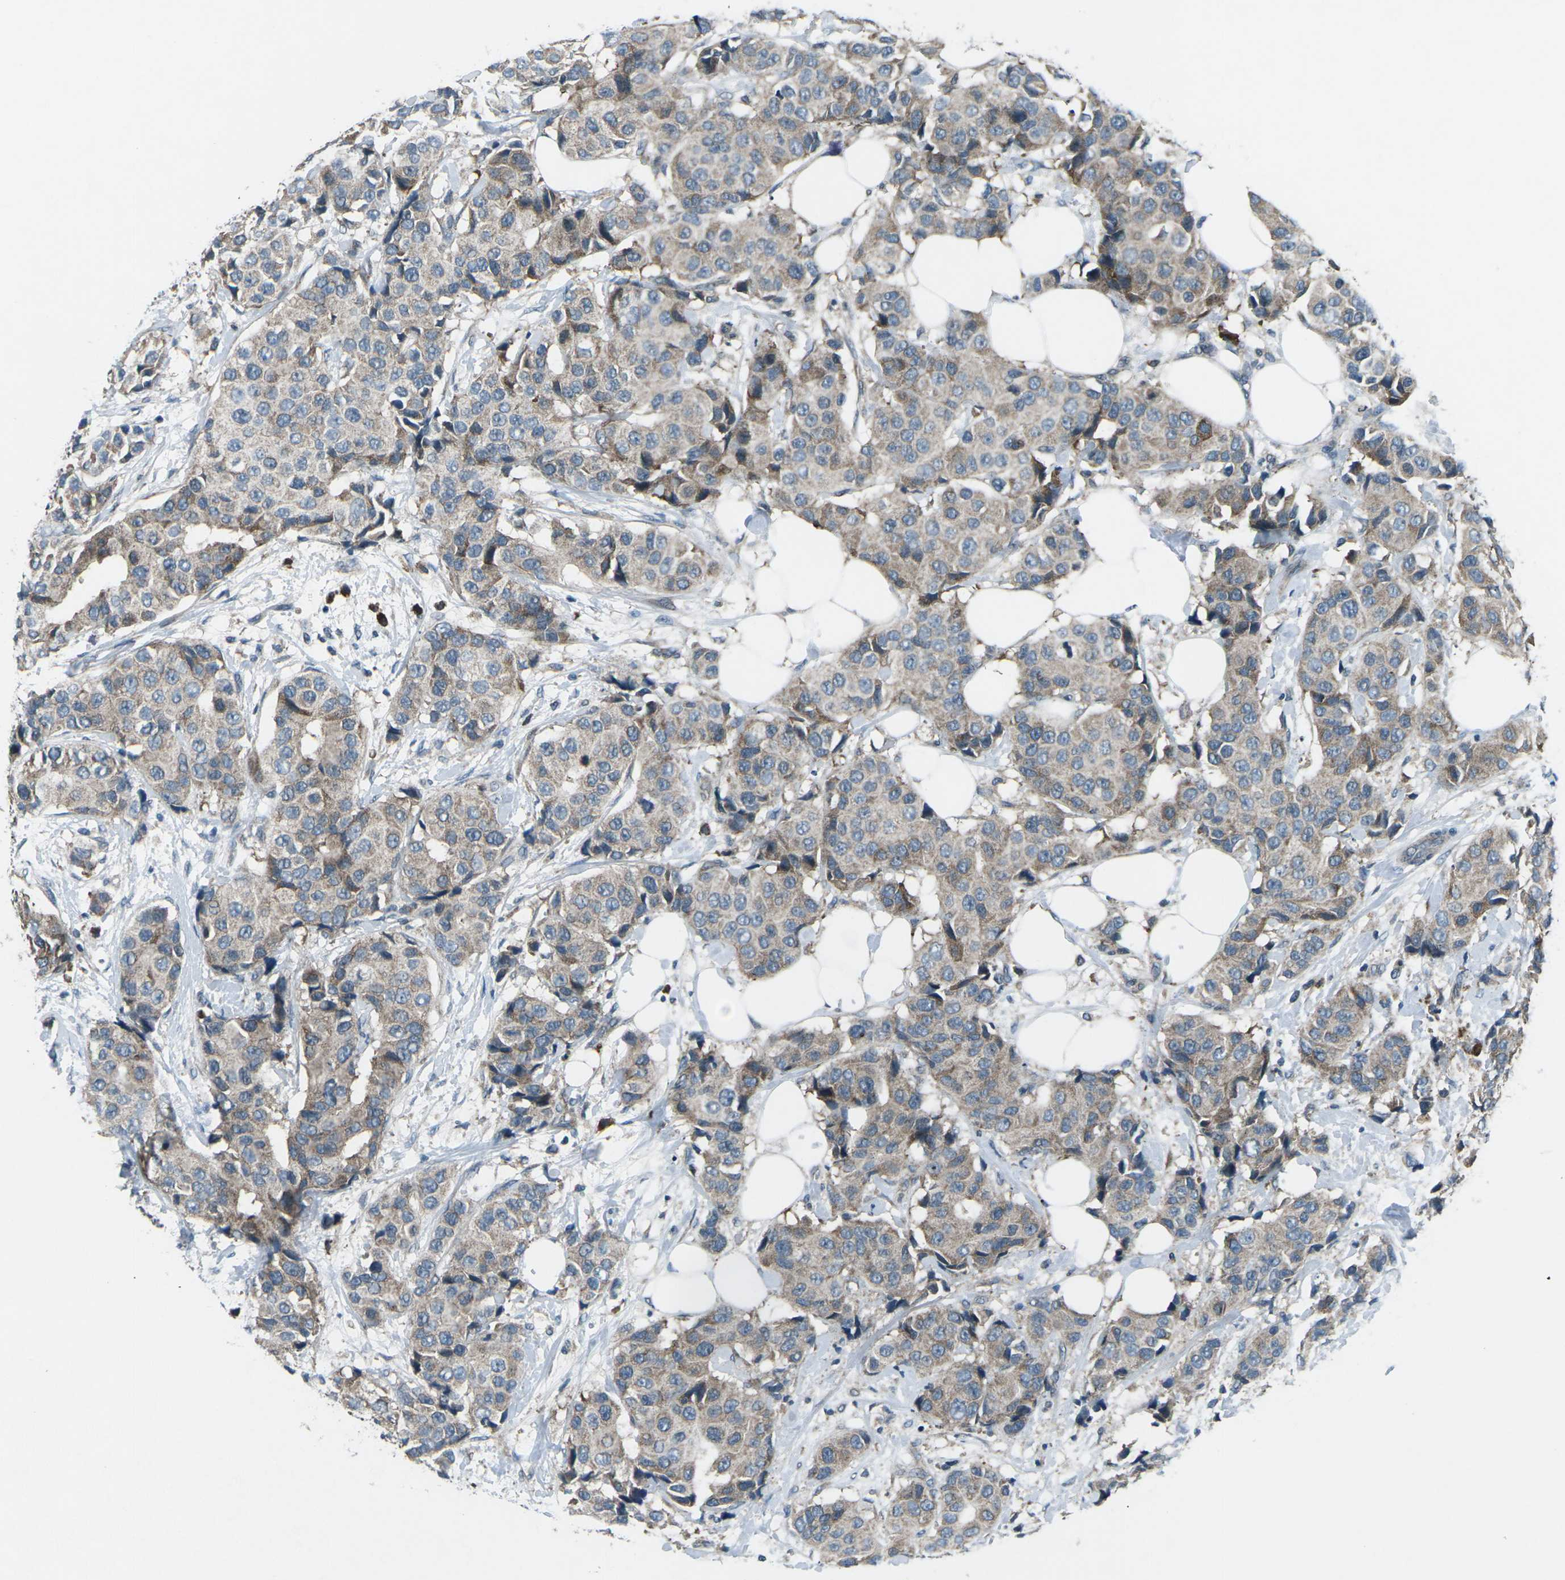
{"staining": {"intensity": "moderate", "quantity": "25%-75%", "location": "cytoplasmic/membranous"}, "tissue": "breast cancer", "cell_type": "Tumor cells", "image_type": "cancer", "snomed": [{"axis": "morphology", "description": "Normal tissue, NOS"}, {"axis": "morphology", "description": "Duct carcinoma"}, {"axis": "topography", "description": "Breast"}], "caption": "Tumor cells exhibit medium levels of moderate cytoplasmic/membranous positivity in approximately 25%-75% of cells in human breast cancer (infiltrating ductal carcinoma).", "gene": "CDK16", "patient": {"sex": "female", "age": 39}}